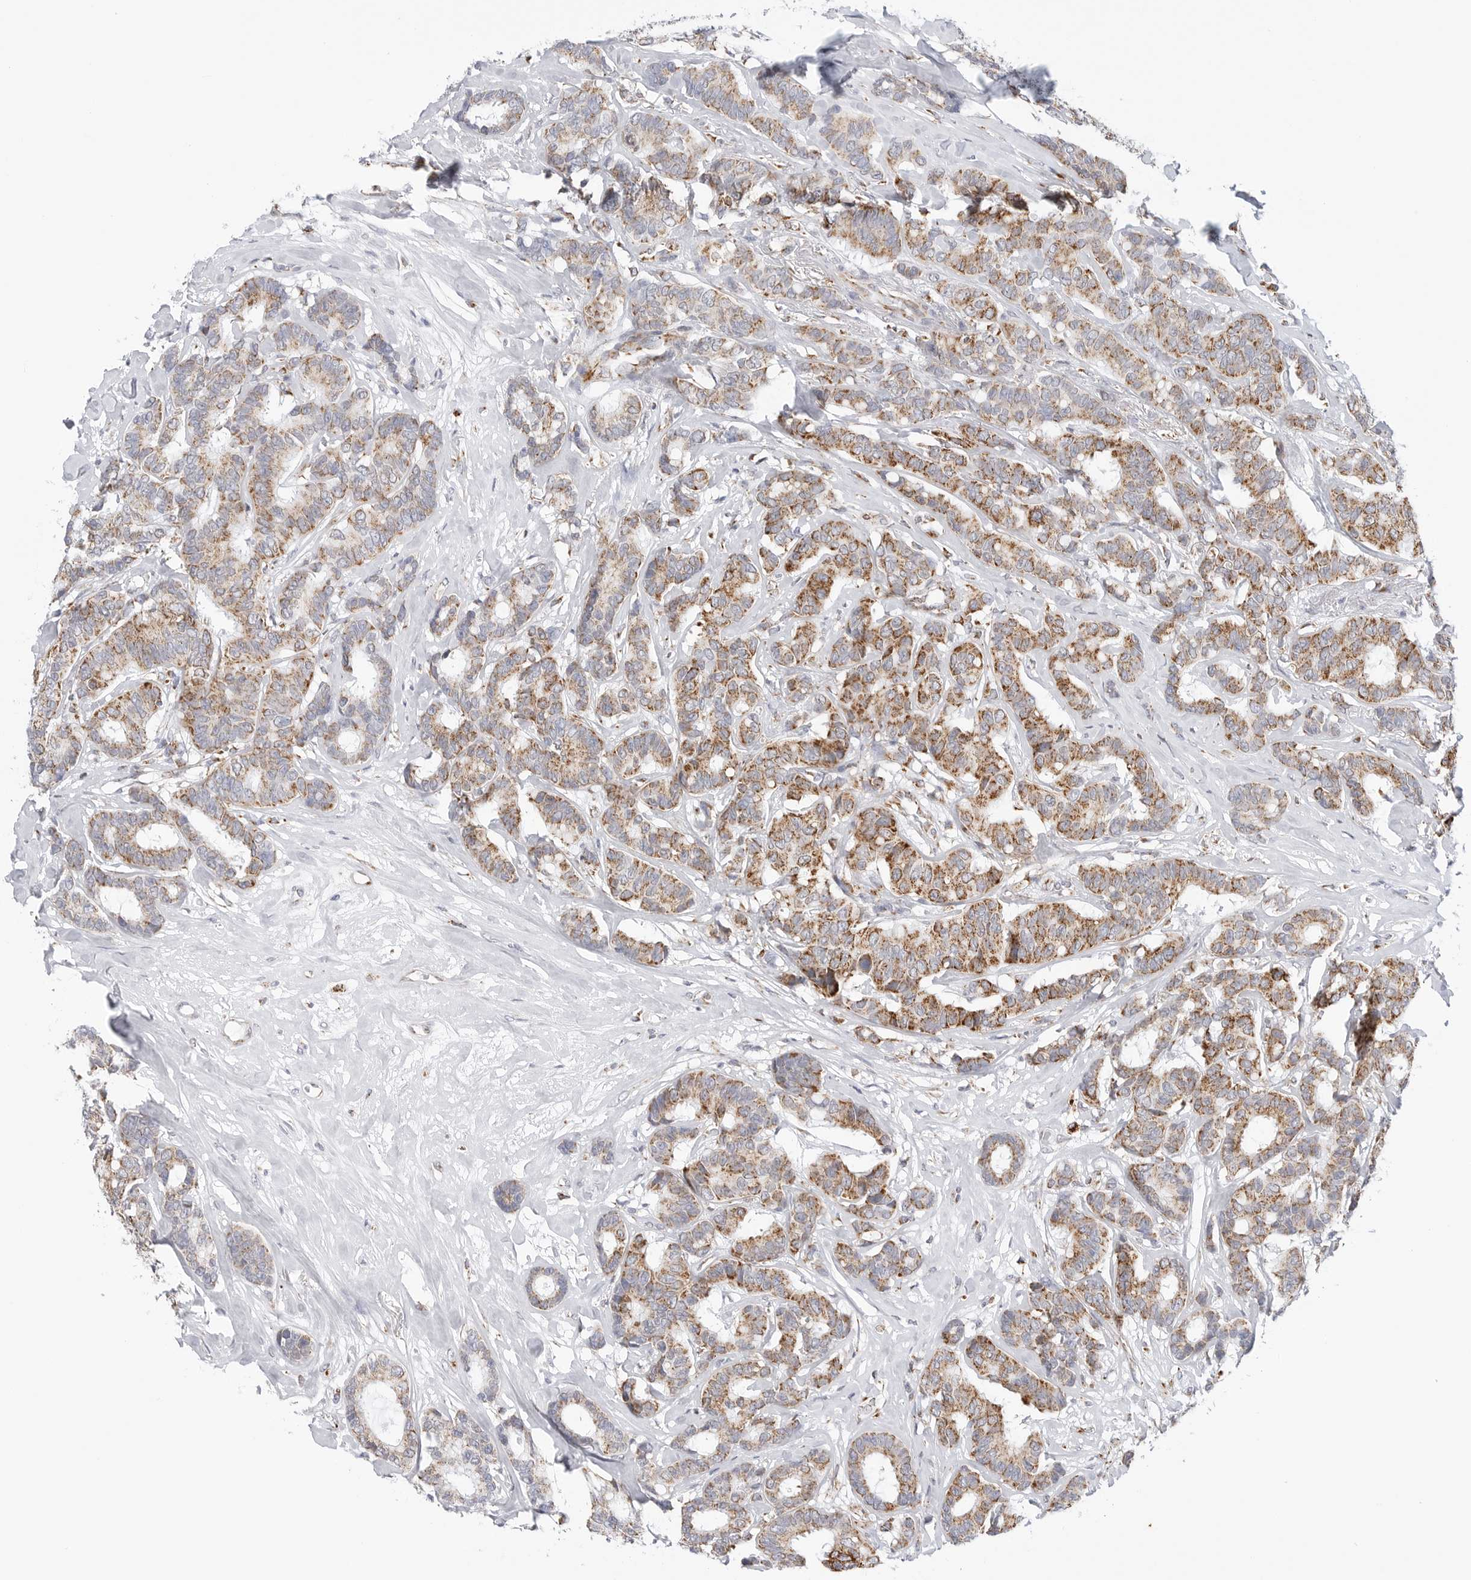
{"staining": {"intensity": "moderate", "quantity": ">75%", "location": "cytoplasmic/membranous"}, "tissue": "breast cancer", "cell_type": "Tumor cells", "image_type": "cancer", "snomed": [{"axis": "morphology", "description": "Duct carcinoma"}, {"axis": "topography", "description": "Breast"}], "caption": "Breast cancer (infiltrating ductal carcinoma) stained with DAB (3,3'-diaminobenzidine) immunohistochemistry (IHC) displays medium levels of moderate cytoplasmic/membranous positivity in about >75% of tumor cells. (Brightfield microscopy of DAB IHC at high magnification).", "gene": "ATP5IF1", "patient": {"sex": "female", "age": 87}}